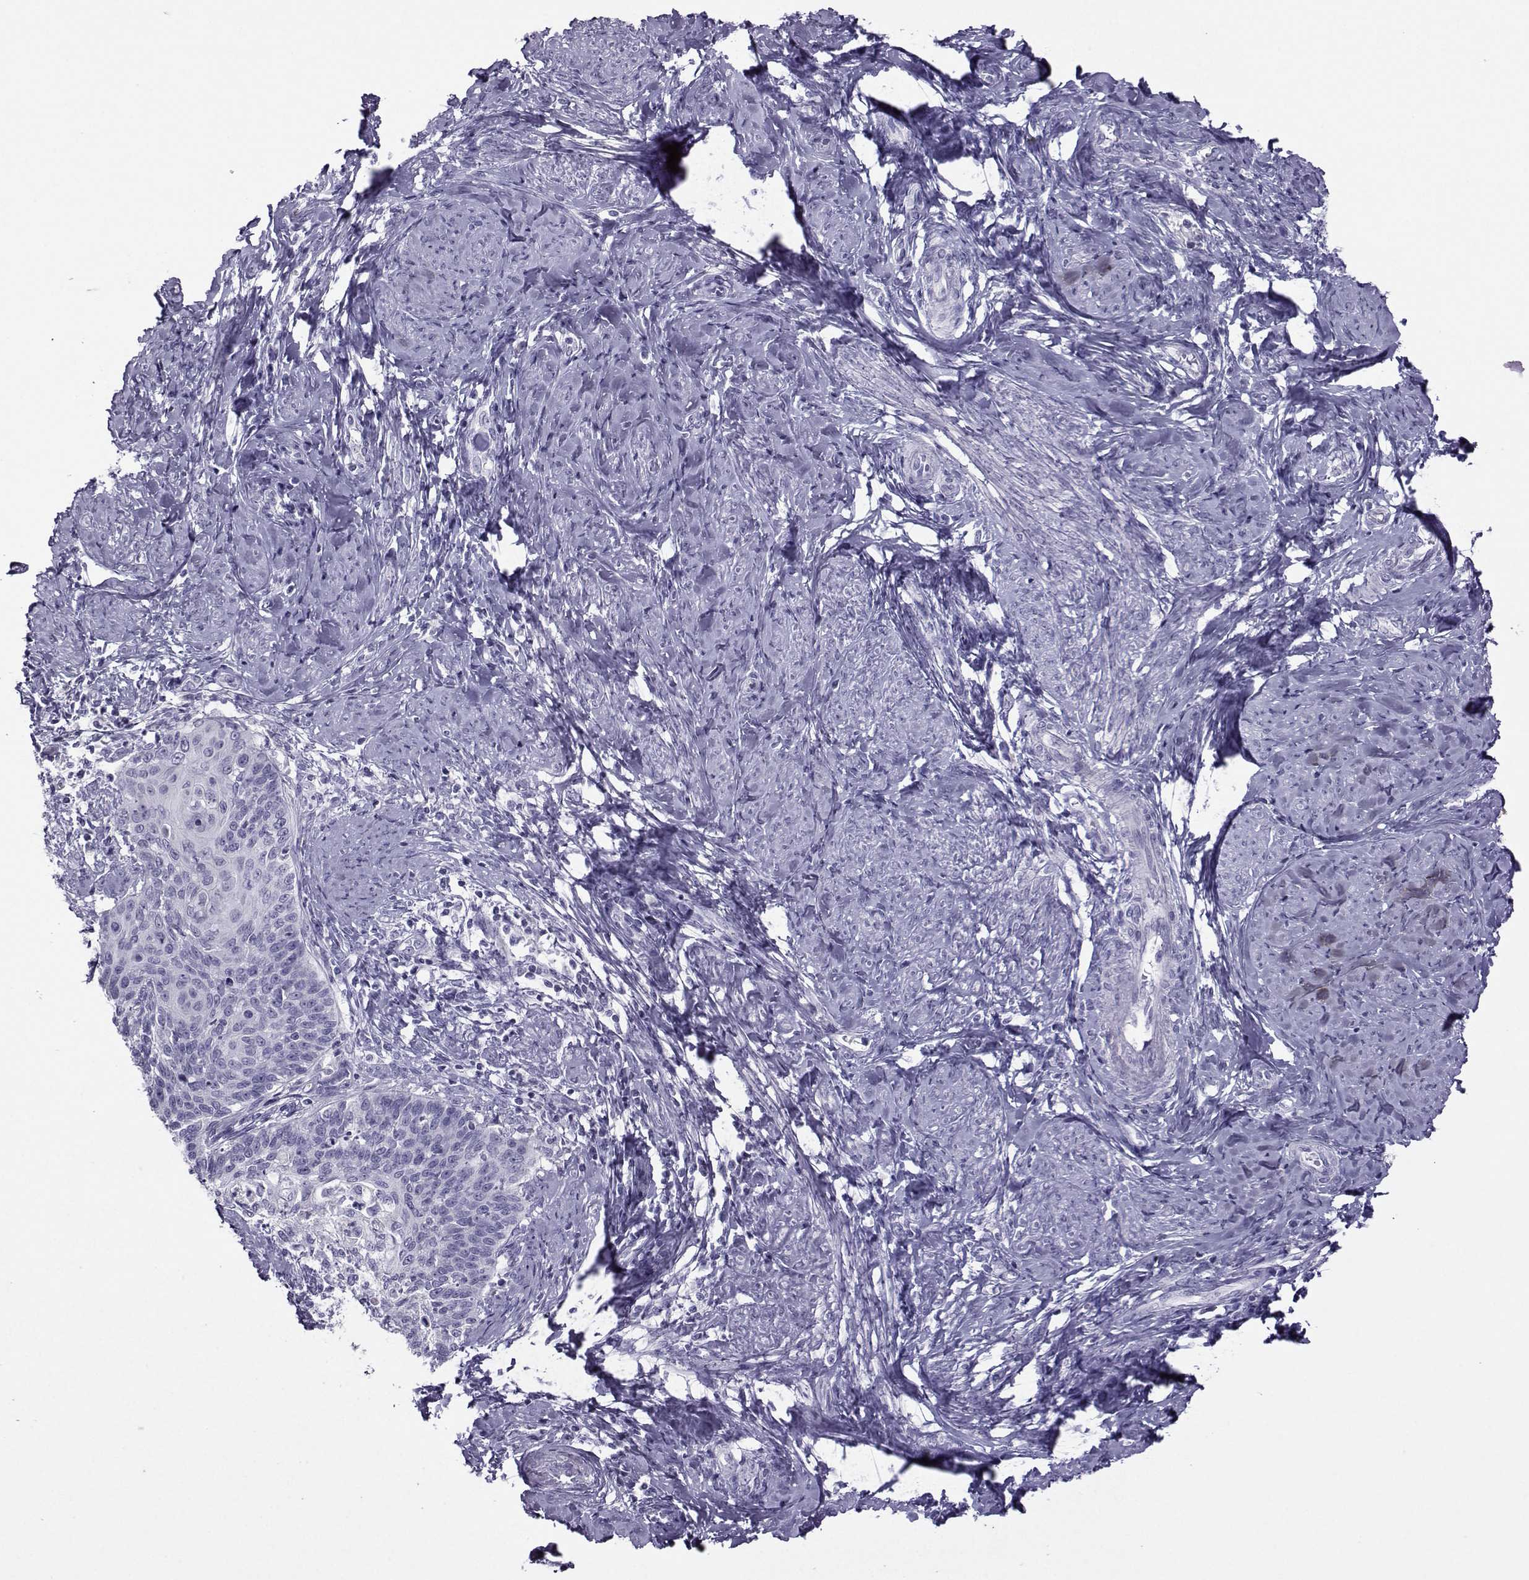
{"staining": {"intensity": "negative", "quantity": "none", "location": "none"}, "tissue": "cervical cancer", "cell_type": "Tumor cells", "image_type": "cancer", "snomed": [{"axis": "morphology", "description": "Normal tissue, NOS"}, {"axis": "morphology", "description": "Squamous cell carcinoma, NOS"}, {"axis": "topography", "description": "Cervix"}], "caption": "Immunohistochemical staining of cervical cancer exhibits no significant expression in tumor cells. Nuclei are stained in blue.", "gene": "ARMC2", "patient": {"sex": "female", "age": 39}}